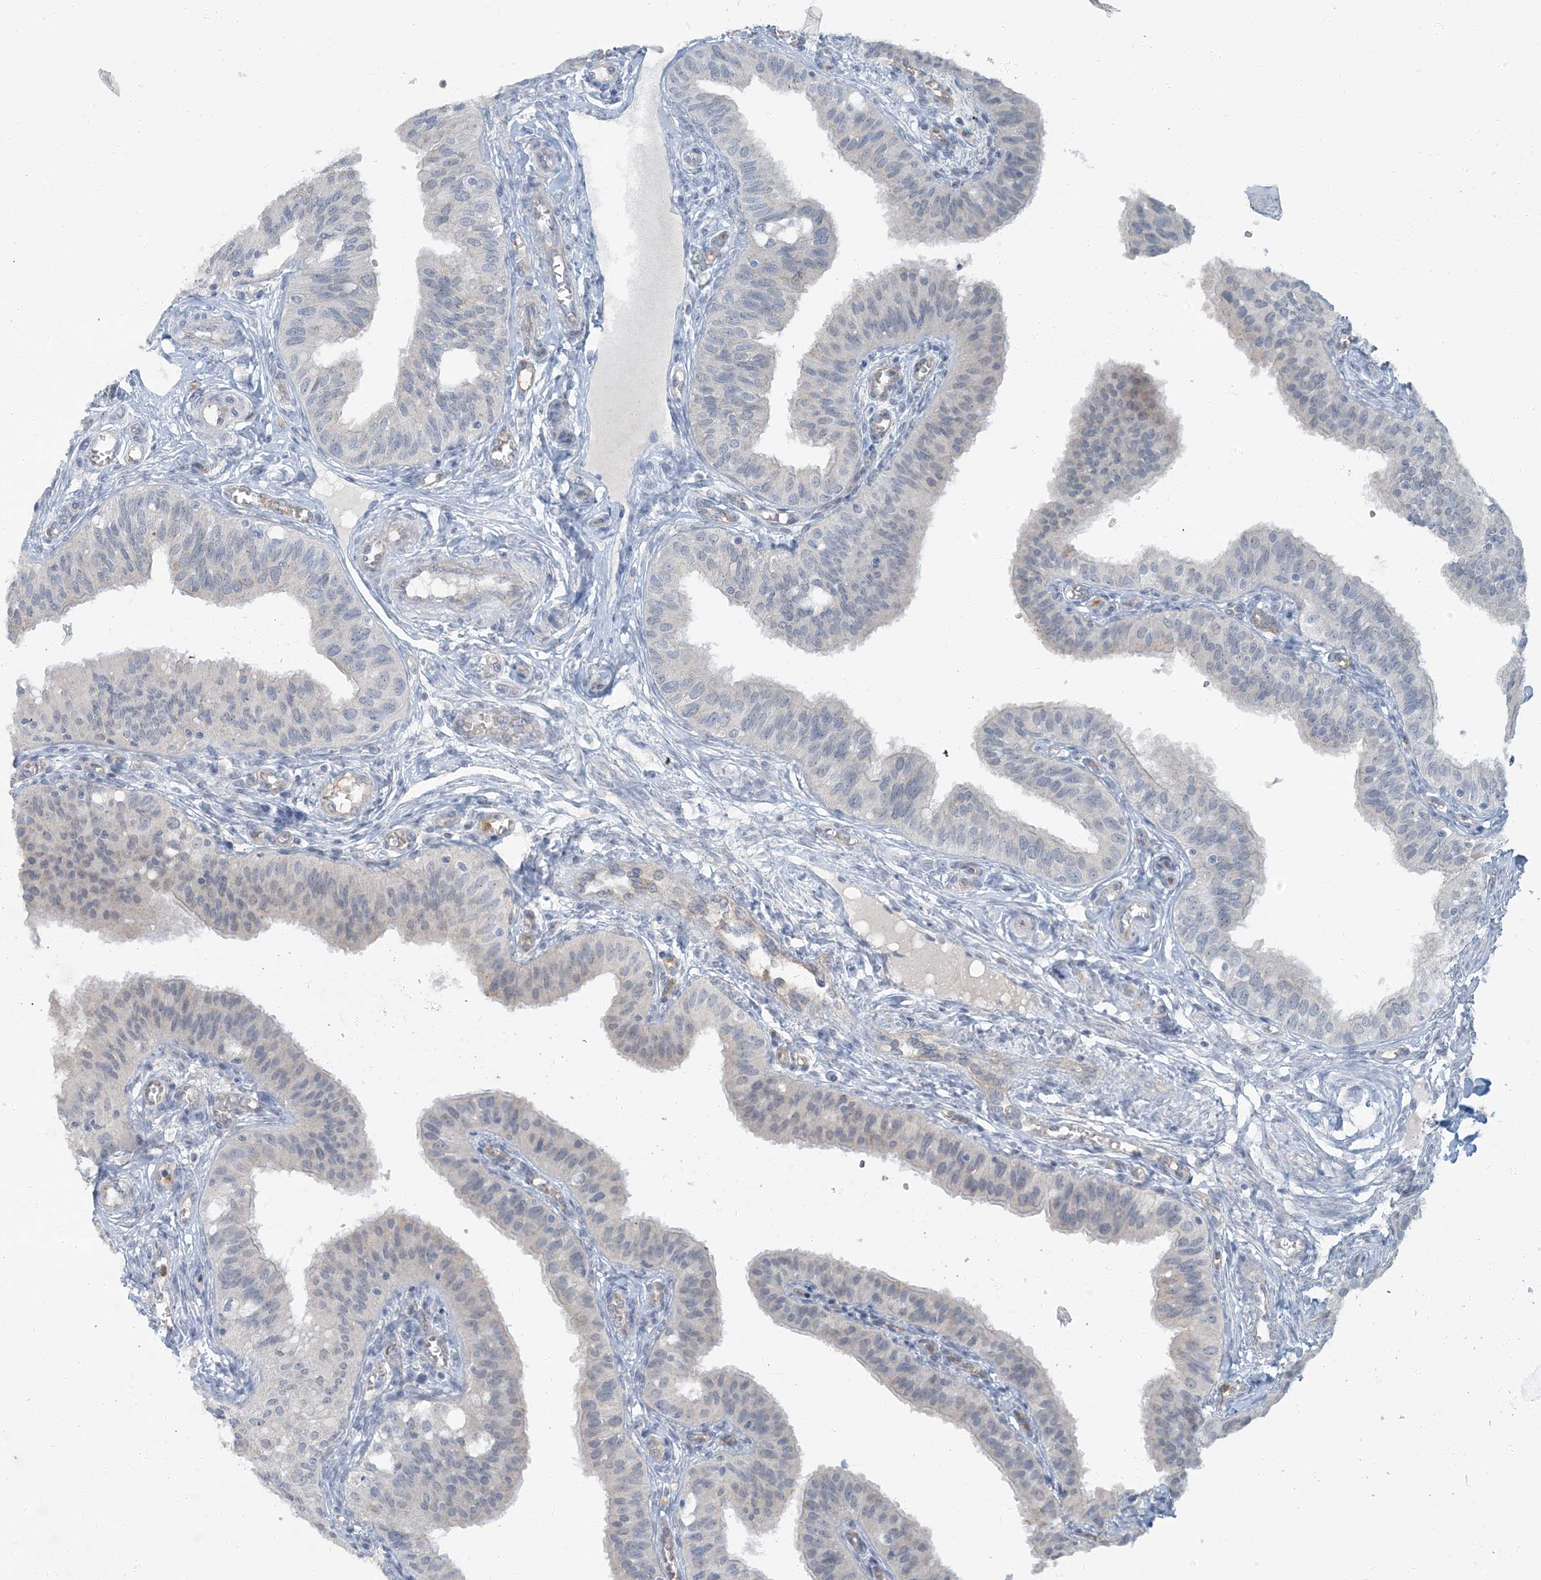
{"staining": {"intensity": "negative", "quantity": "none", "location": "none"}, "tissue": "fallopian tube", "cell_type": "Glandular cells", "image_type": "normal", "snomed": [{"axis": "morphology", "description": "Normal tissue, NOS"}, {"axis": "topography", "description": "Fallopian tube"}, {"axis": "topography", "description": "Ovary"}], "caption": "There is no significant positivity in glandular cells of fallopian tube. (DAB (3,3'-diaminobenzidine) IHC with hematoxylin counter stain).", "gene": "EPHA4", "patient": {"sex": "female", "age": 42}}